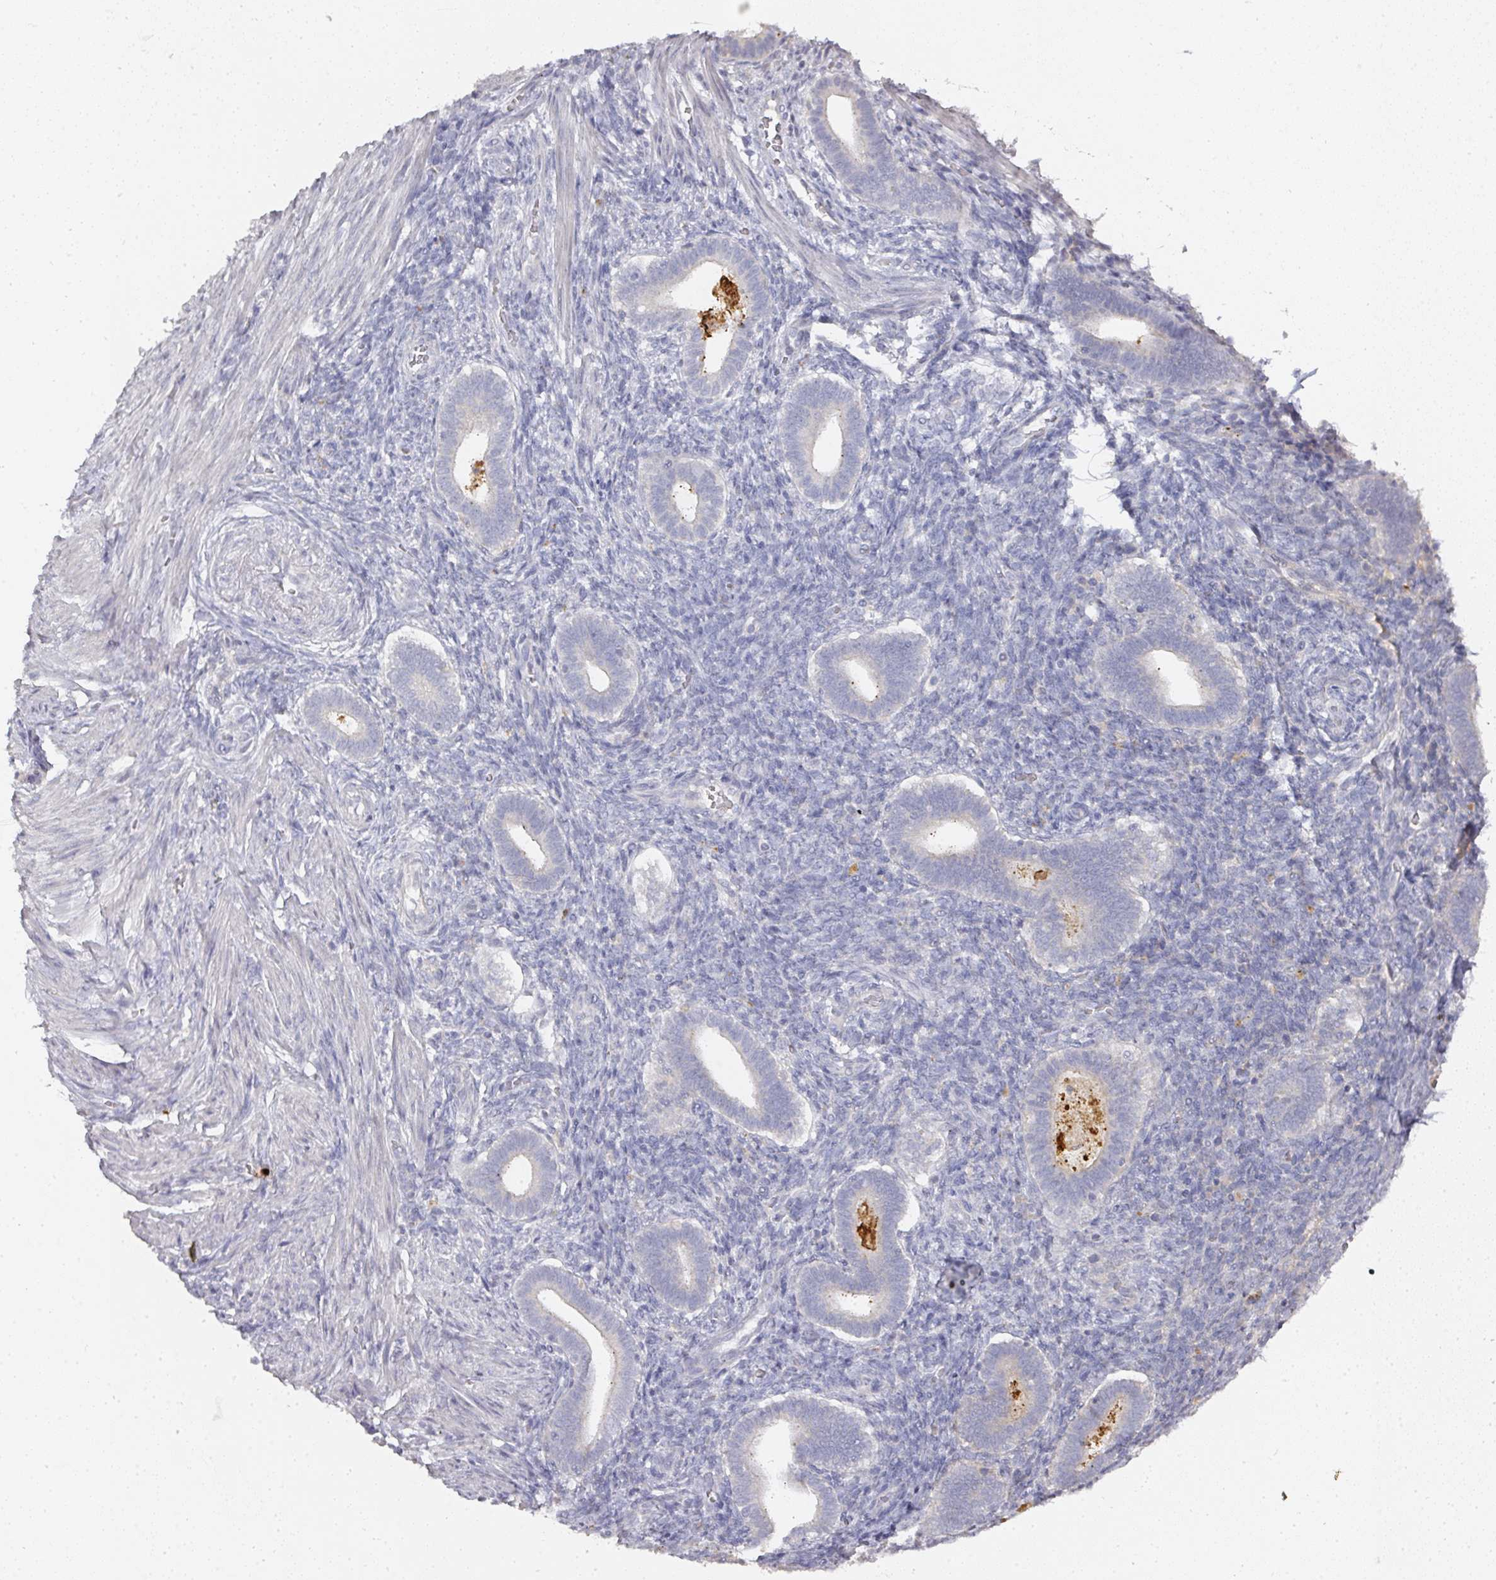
{"staining": {"intensity": "negative", "quantity": "none", "location": "none"}, "tissue": "endometrium", "cell_type": "Cells in endometrial stroma", "image_type": "normal", "snomed": [{"axis": "morphology", "description": "Normal tissue, NOS"}, {"axis": "topography", "description": "Endometrium"}], "caption": "A high-resolution histopathology image shows immunohistochemistry (IHC) staining of unremarkable endometrium, which reveals no significant expression in cells in endometrial stroma.", "gene": "CAMP", "patient": {"sex": "female", "age": 34}}